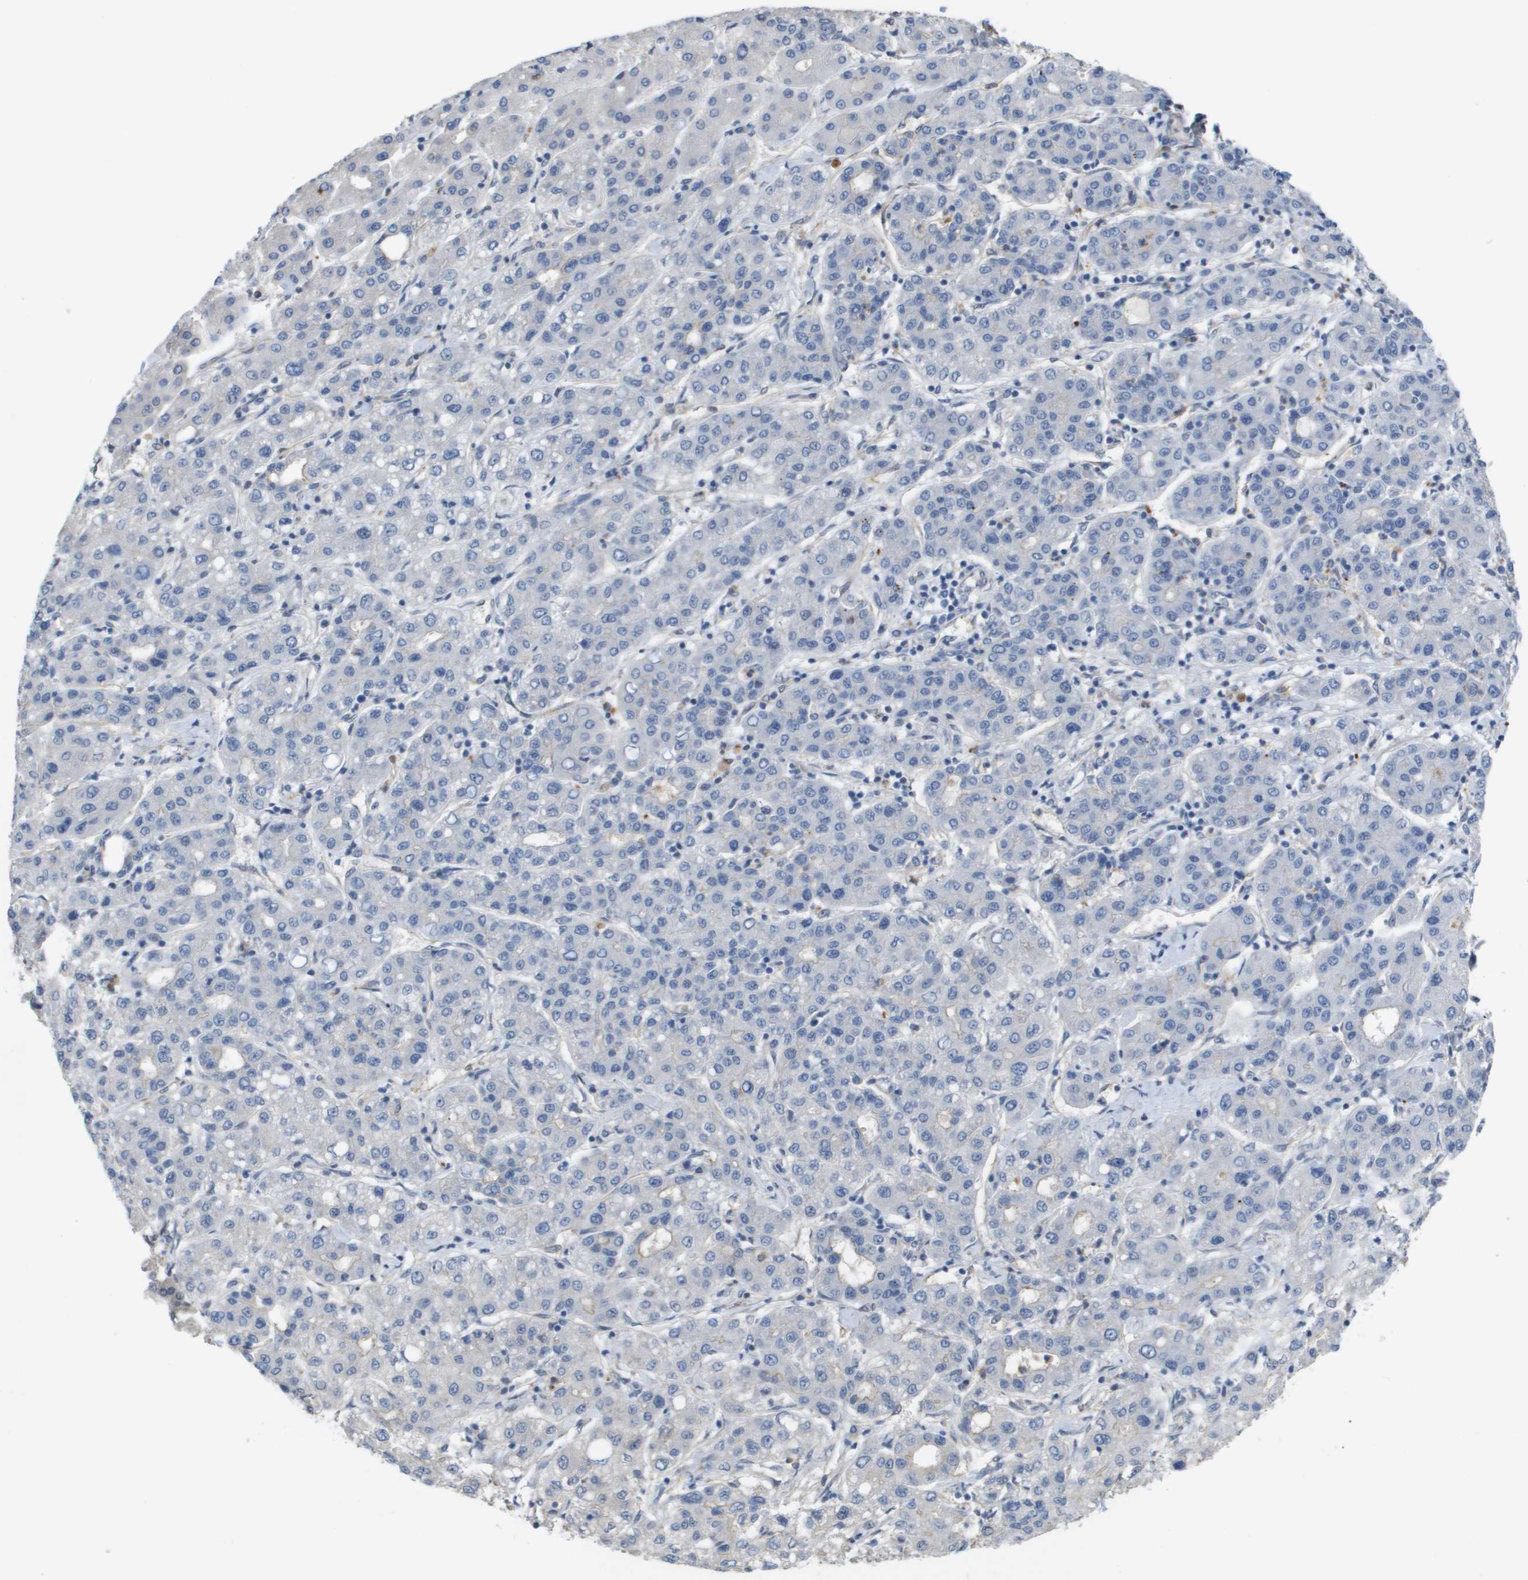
{"staining": {"intensity": "negative", "quantity": "none", "location": "none"}, "tissue": "liver cancer", "cell_type": "Tumor cells", "image_type": "cancer", "snomed": [{"axis": "morphology", "description": "Carcinoma, Hepatocellular, NOS"}, {"axis": "topography", "description": "Liver"}], "caption": "Human liver hepatocellular carcinoma stained for a protein using IHC demonstrates no staining in tumor cells.", "gene": "RNF112", "patient": {"sex": "male", "age": 65}}